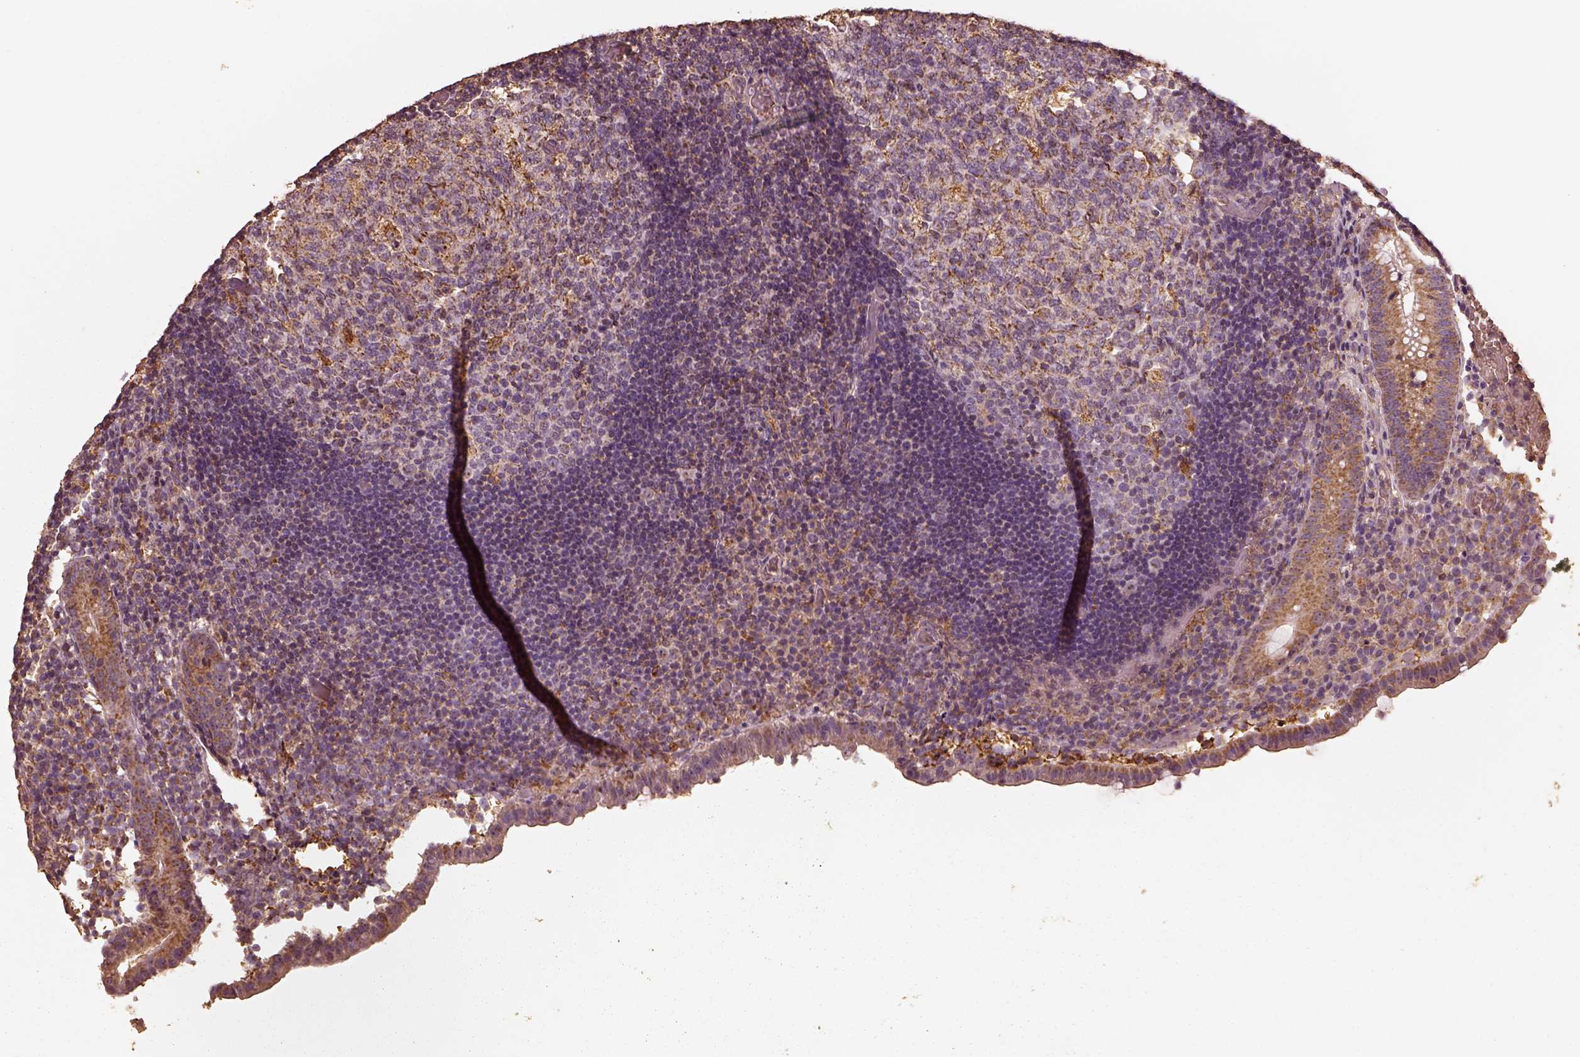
{"staining": {"intensity": "moderate", "quantity": ">75%", "location": "cytoplasmic/membranous"}, "tissue": "appendix", "cell_type": "Glandular cells", "image_type": "normal", "snomed": [{"axis": "morphology", "description": "Normal tissue, NOS"}, {"axis": "topography", "description": "Appendix"}], "caption": "Glandular cells reveal moderate cytoplasmic/membranous staining in about >75% of cells in unremarkable appendix.", "gene": "PTGES2", "patient": {"sex": "female", "age": 32}}